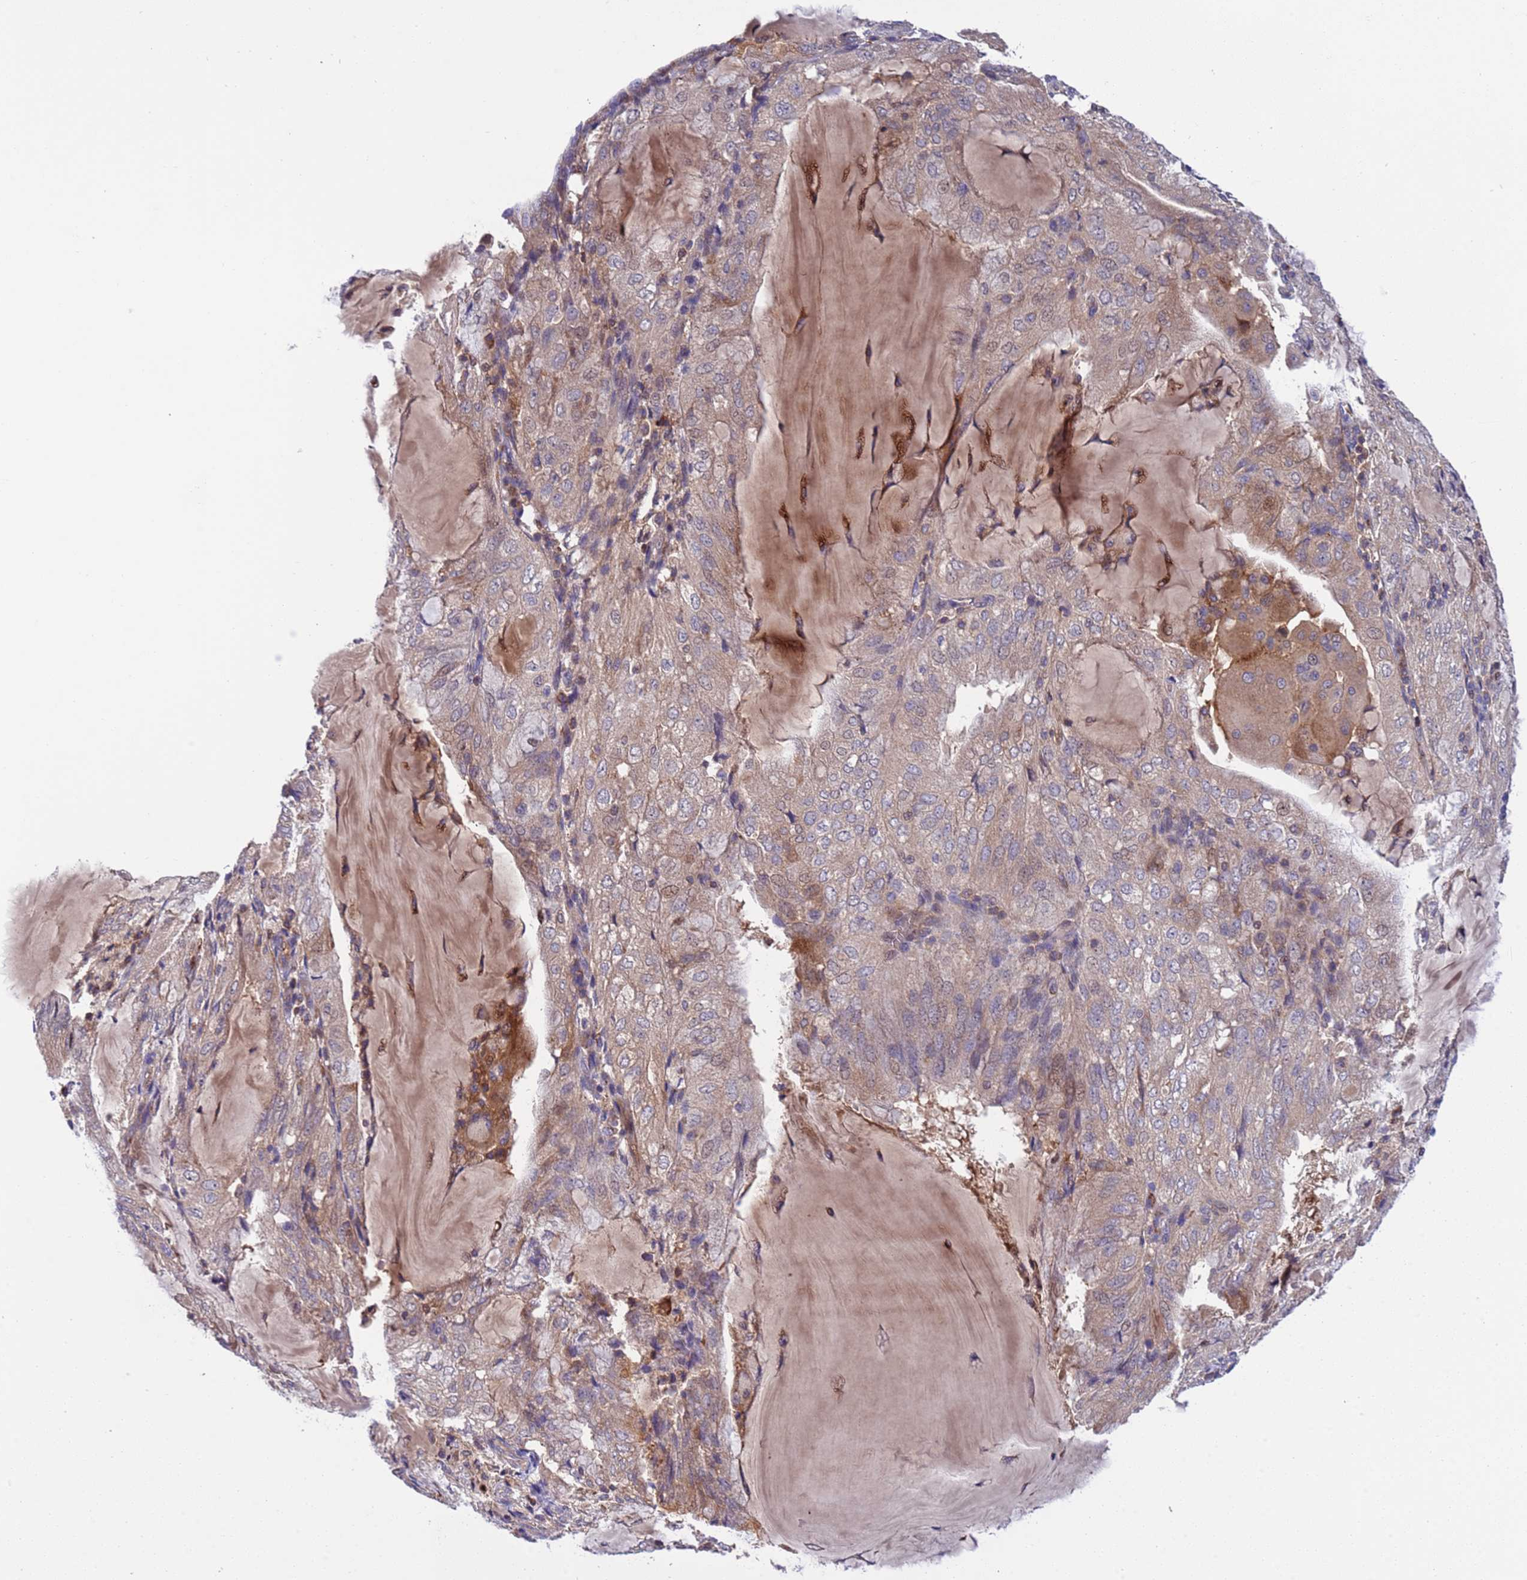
{"staining": {"intensity": "weak", "quantity": "<25%", "location": "cytoplasmic/membranous"}, "tissue": "endometrial cancer", "cell_type": "Tumor cells", "image_type": "cancer", "snomed": [{"axis": "morphology", "description": "Adenocarcinoma, NOS"}, {"axis": "topography", "description": "Endometrium"}], "caption": "Tumor cells are negative for protein expression in human endometrial cancer (adenocarcinoma). (Brightfield microscopy of DAB IHC at high magnification).", "gene": "PARP16", "patient": {"sex": "female", "age": 81}}